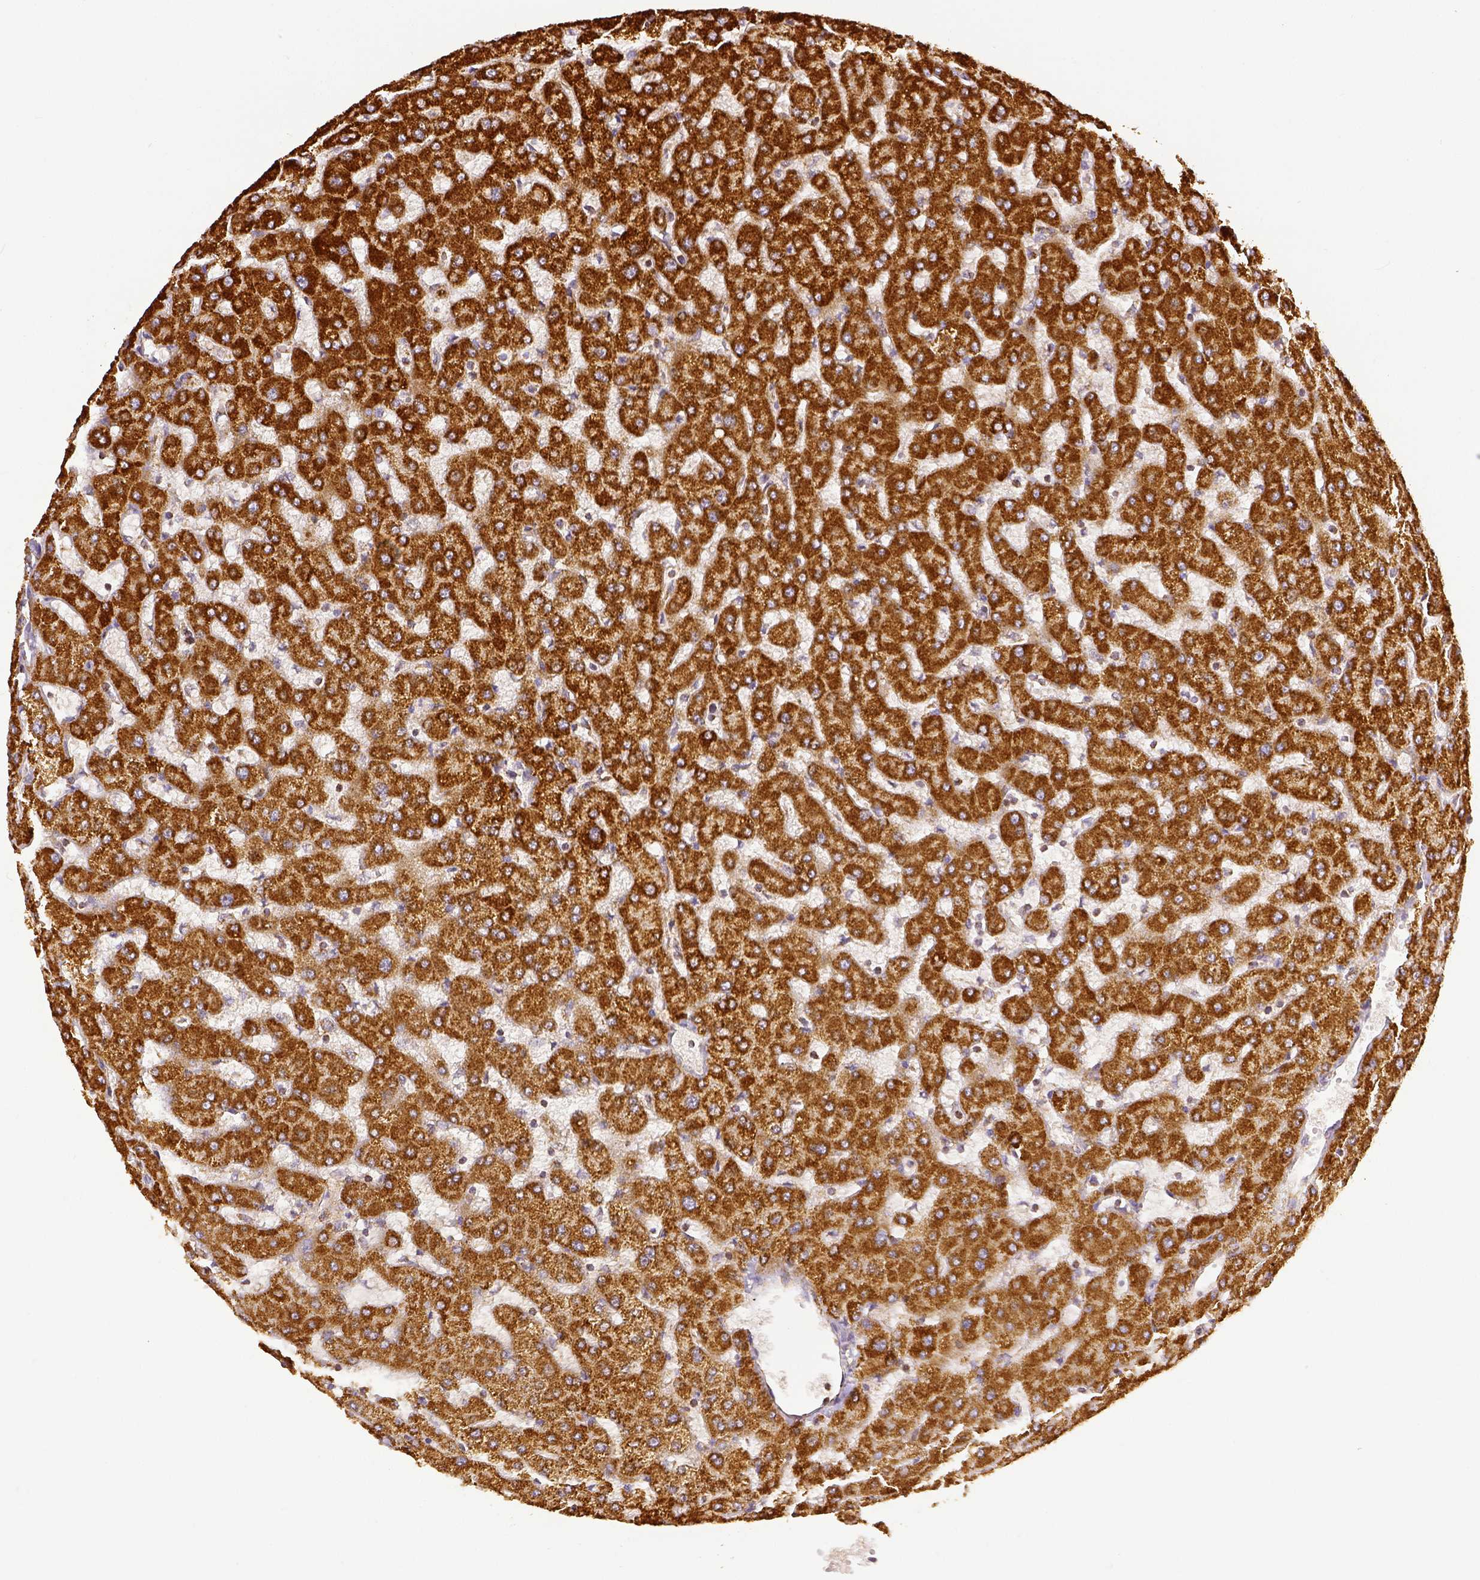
{"staining": {"intensity": "moderate", "quantity": ">75%", "location": "cytoplasmic/membranous"}, "tissue": "liver", "cell_type": "Cholangiocytes", "image_type": "normal", "snomed": [{"axis": "morphology", "description": "Normal tissue, NOS"}, {"axis": "topography", "description": "Liver"}], "caption": "Protein positivity by immunohistochemistry (IHC) exhibits moderate cytoplasmic/membranous expression in about >75% of cholangiocytes in benign liver.", "gene": "SDHB", "patient": {"sex": "female", "age": 63}}